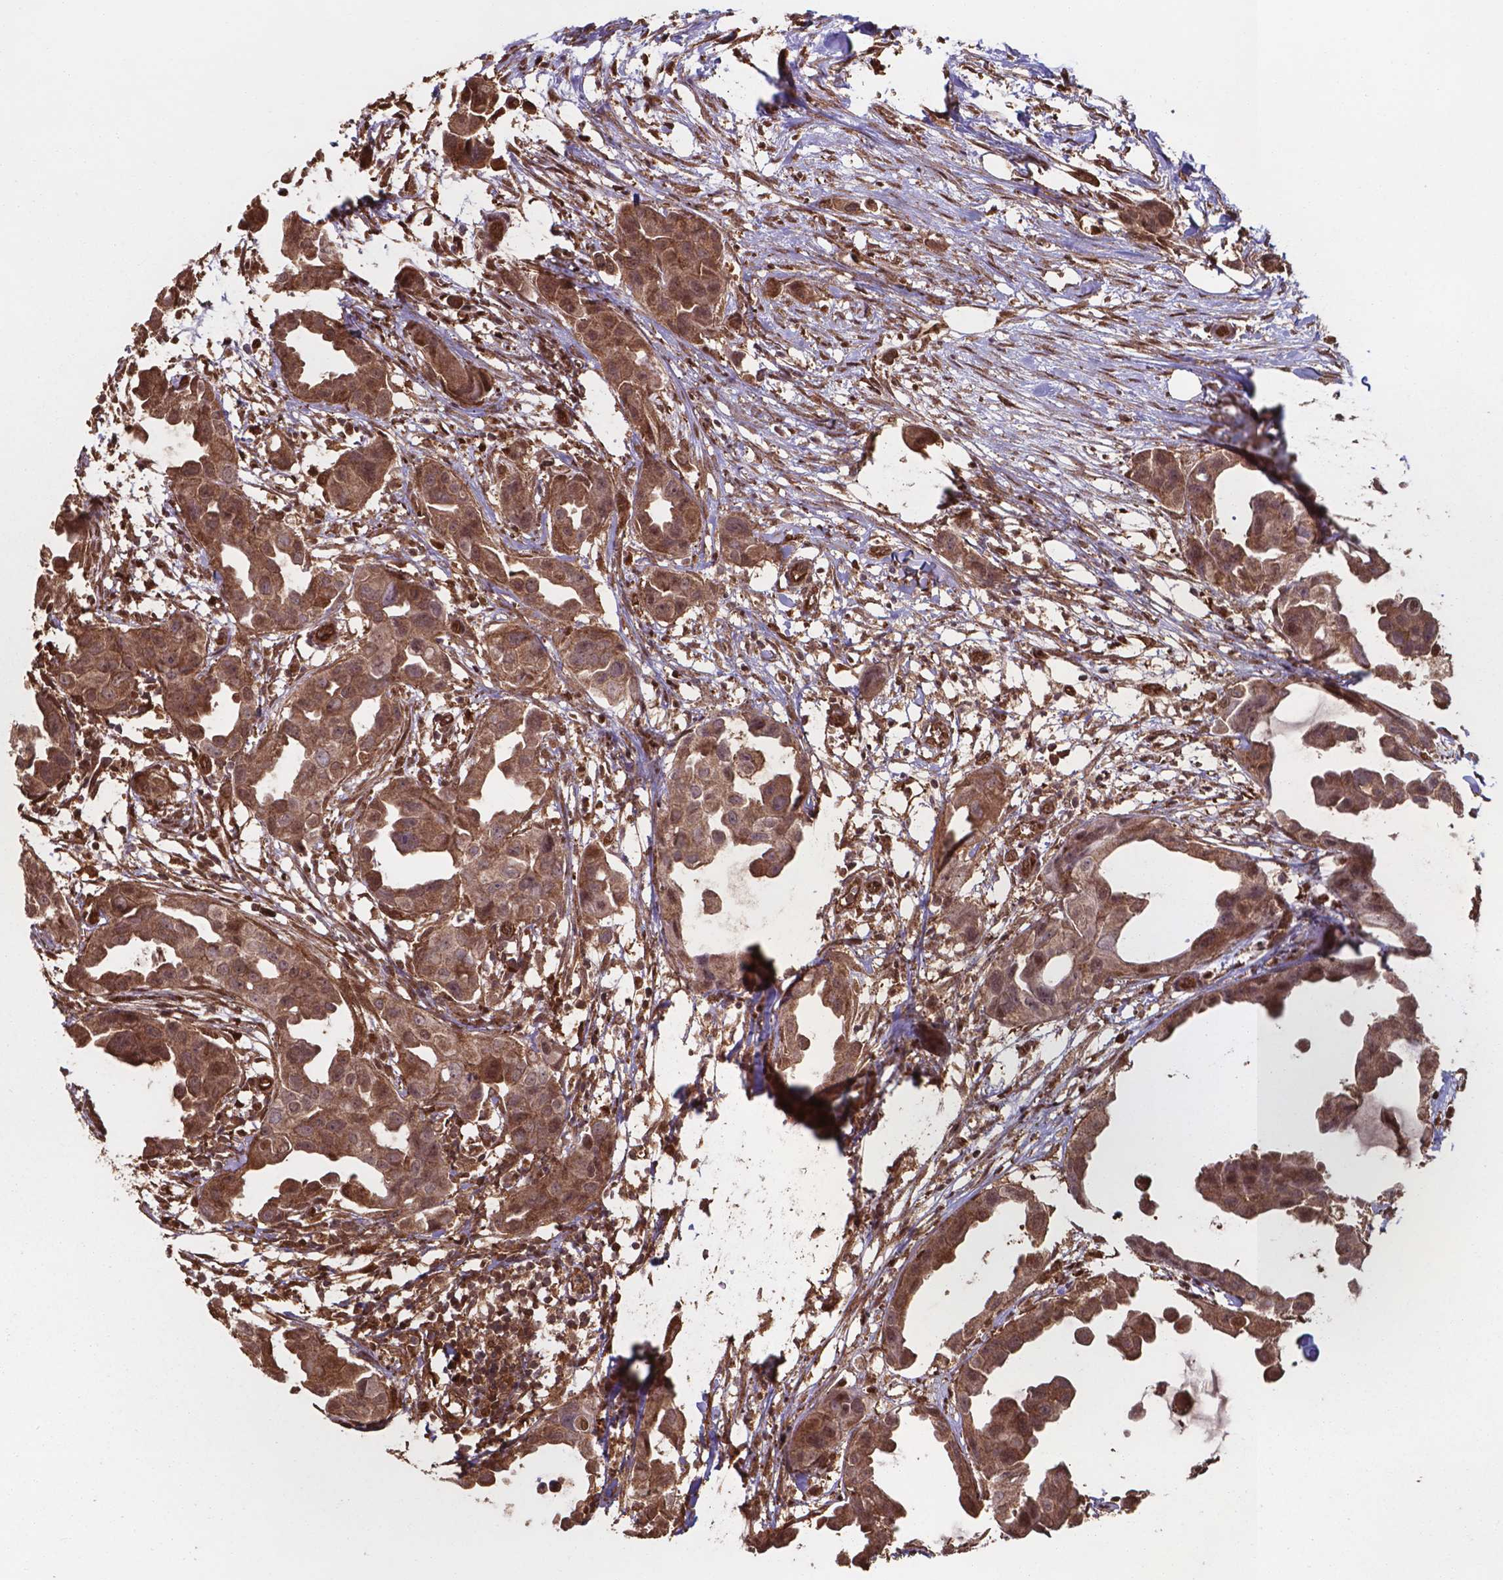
{"staining": {"intensity": "moderate", "quantity": ">75%", "location": "cytoplasmic/membranous,nuclear"}, "tissue": "breast cancer", "cell_type": "Tumor cells", "image_type": "cancer", "snomed": [{"axis": "morphology", "description": "Duct carcinoma"}, {"axis": "topography", "description": "Breast"}], "caption": "Immunohistochemistry (IHC) (DAB (3,3'-diaminobenzidine)) staining of breast cancer displays moderate cytoplasmic/membranous and nuclear protein expression in approximately >75% of tumor cells. Immunohistochemistry stains the protein of interest in brown and the nuclei are stained blue.", "gene": "CHP2", "patient": {"sex": "female", "age": 38}}